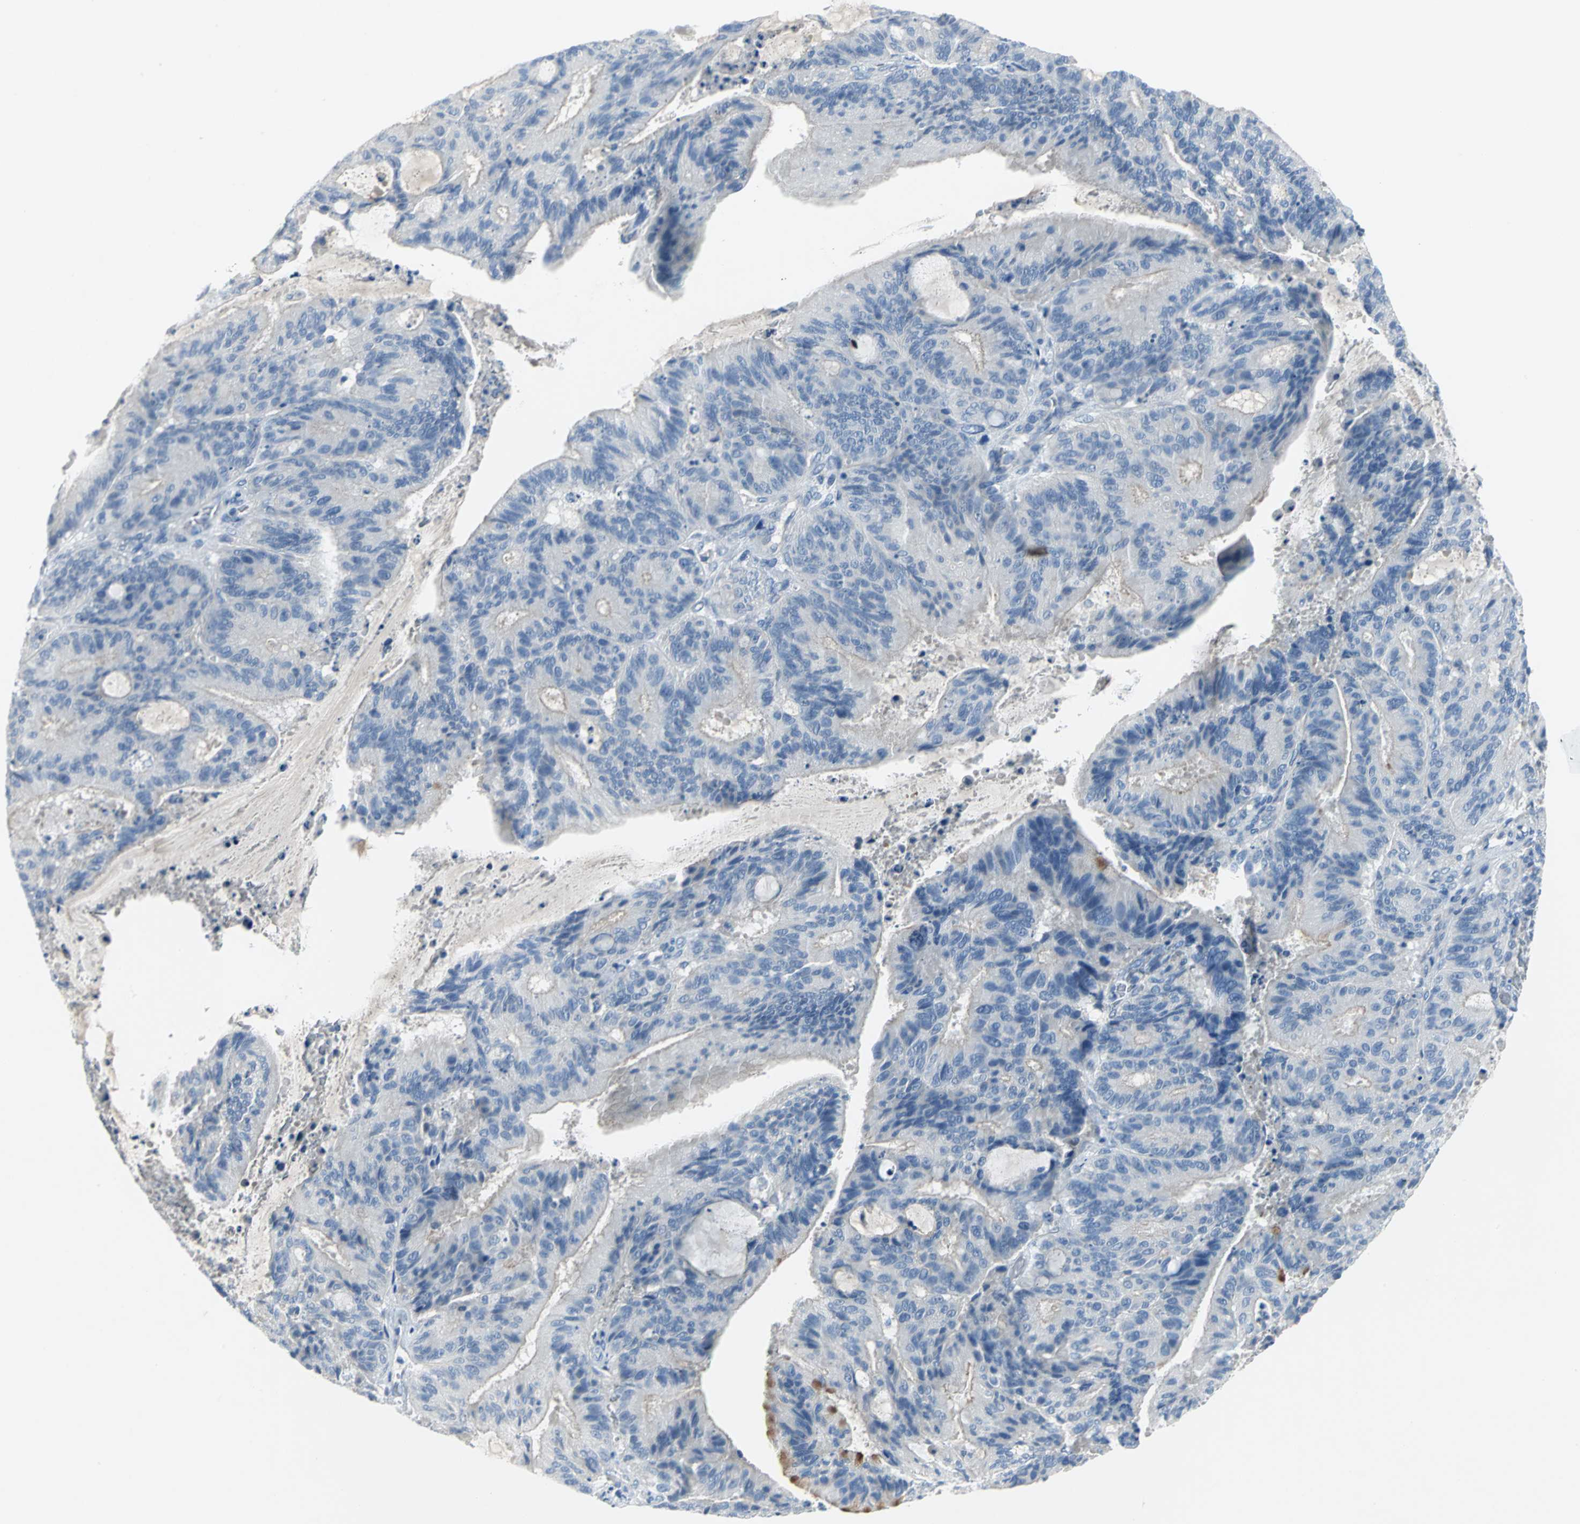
{"staining": {"intensity": "negative", "quantity": "none", "location": "none"}, "tissue": "liver cancer", "cell_type": "Tumor cells", "image_type": "cancer", "snomed": [{"axis": "morphology", "description": "Cholangiocarcinoma"}, {"axis": "topography", "description": "Liver"}], "caption": "An immunohistochemistry photomicrograph of cholangiocarcinoma (liver) is shown. There is no staining in tumor cells of cholangiocarcinoma (liver). The staining was performed using DAB to visualize the protein expression in brown, while the nuclei were stained in blue with hematoxylin (Magnification: 20x).", "gene": "PTGDS", "patient": {"sex": "female", "age": 73}}